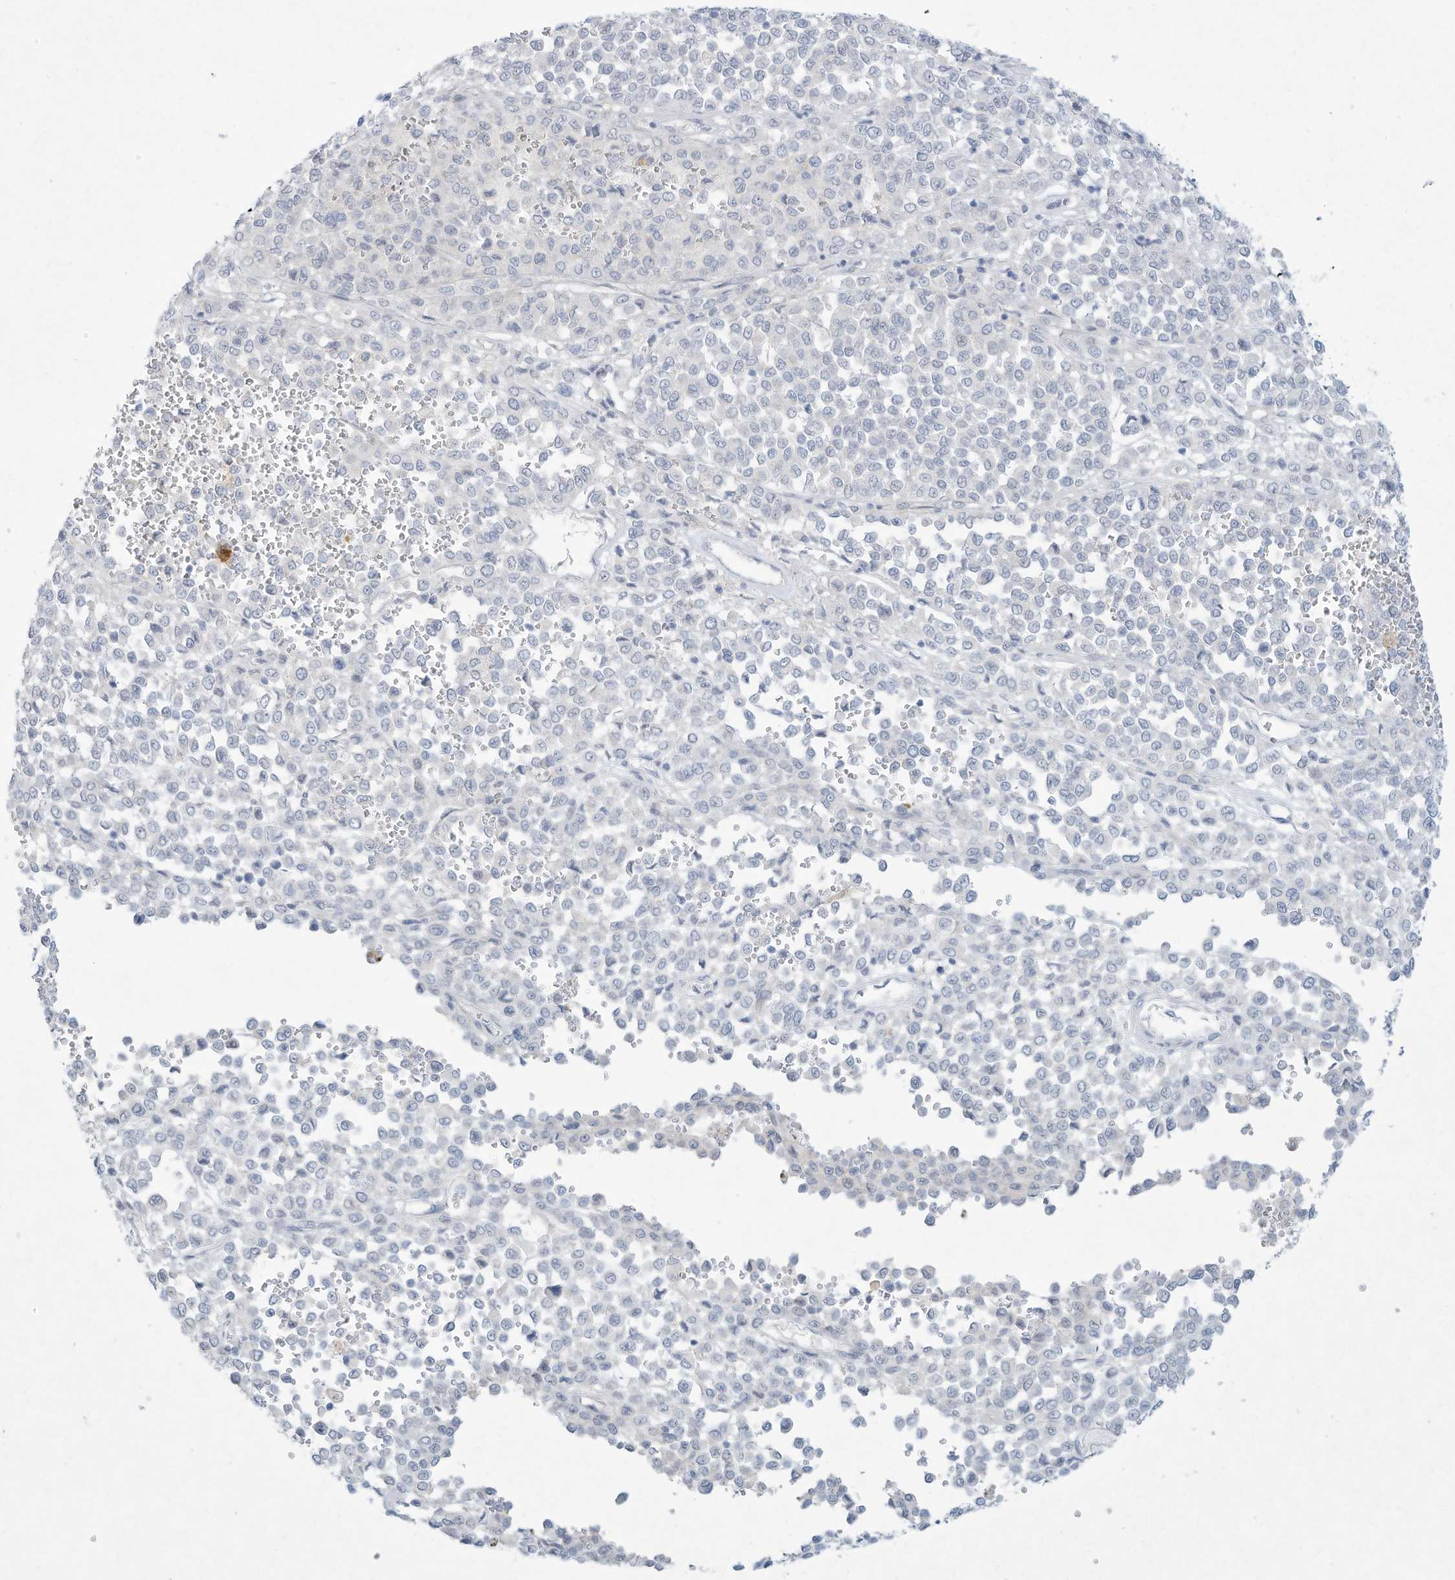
{"staining": {"intensity": "negative", "quantity": "none", "location": "none"}, "tissue": "melanoma", "cell_type": "Tumor cells", "image_type": "cancer", "snomed": [{"axis": "morphology", "description": "Malignant melanoma, Metastatic site"}, {"axis": "topography", "description": "Pancreas"}], "caption": "This is an immunohistochemistry histopathology image of human malignant melanoma (metastatic site). There is no expression in tumor cells.", "gene": "PAX6", "patient": {"sex": "female", "age": 30}}